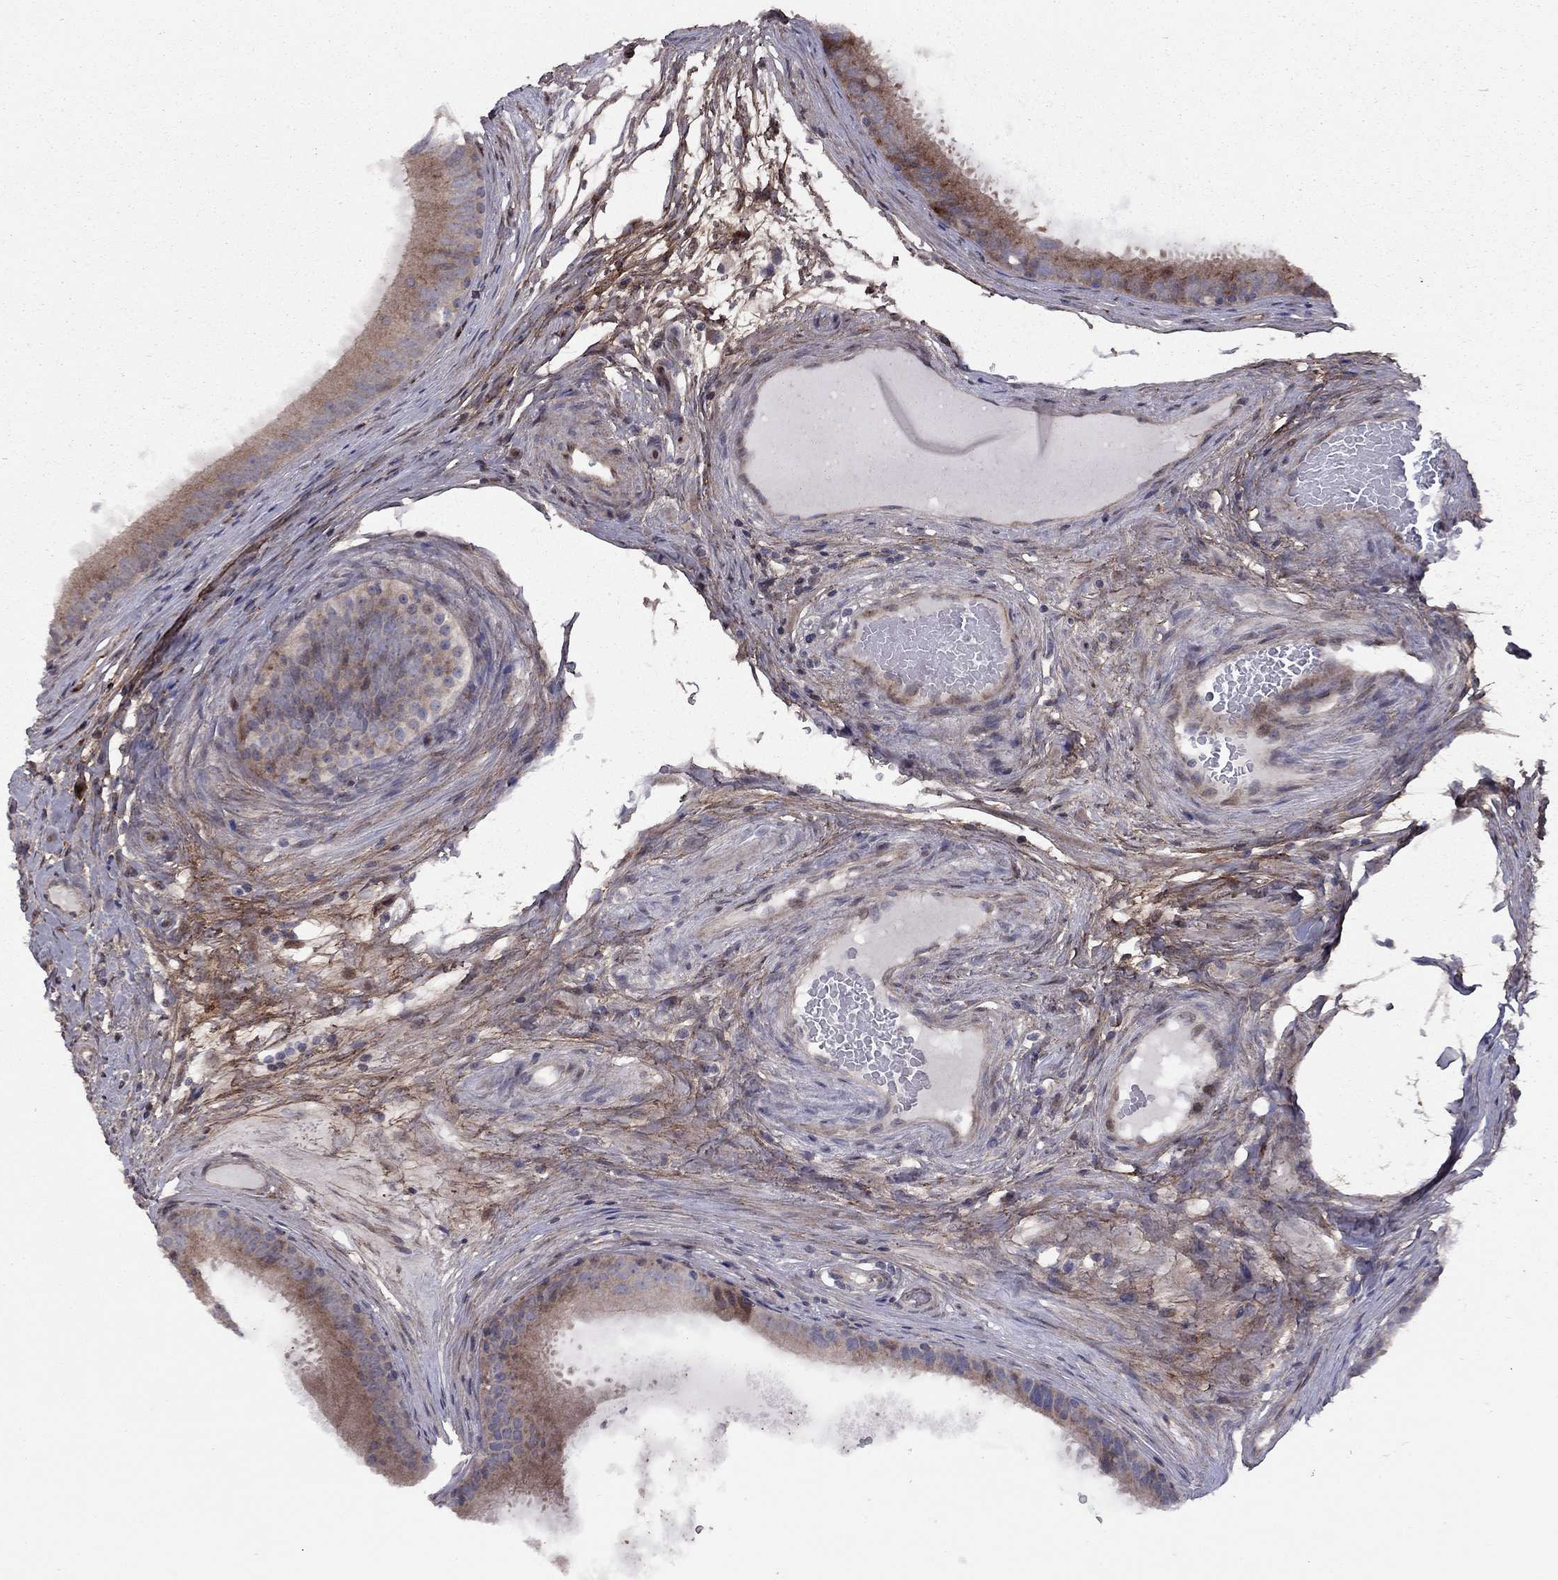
{"staining": {"intensity": "moderate", "quantity": ">75%", "location": "cytoplasmic/membranous"}, "tissue": "epididymis", "cell_type": "Glandular cells", "image_type": "normal", "snomed": [{"axis": "morphology", "description": "Normal tissue, NOS"}, {"axis": "topography", "description": "Epididymis"}], "caption": "A high-resolution histopathology image shows immunohistochemistry (IHC) staining of benign epididymis, which reveals moderate cytoplasmic/membranous staining in about >75% of glandular cells. (IHC, brightfield microscopy, high magnification).", "gene": "DUSP7", "patient": {"sex": "male", "age": 59}}